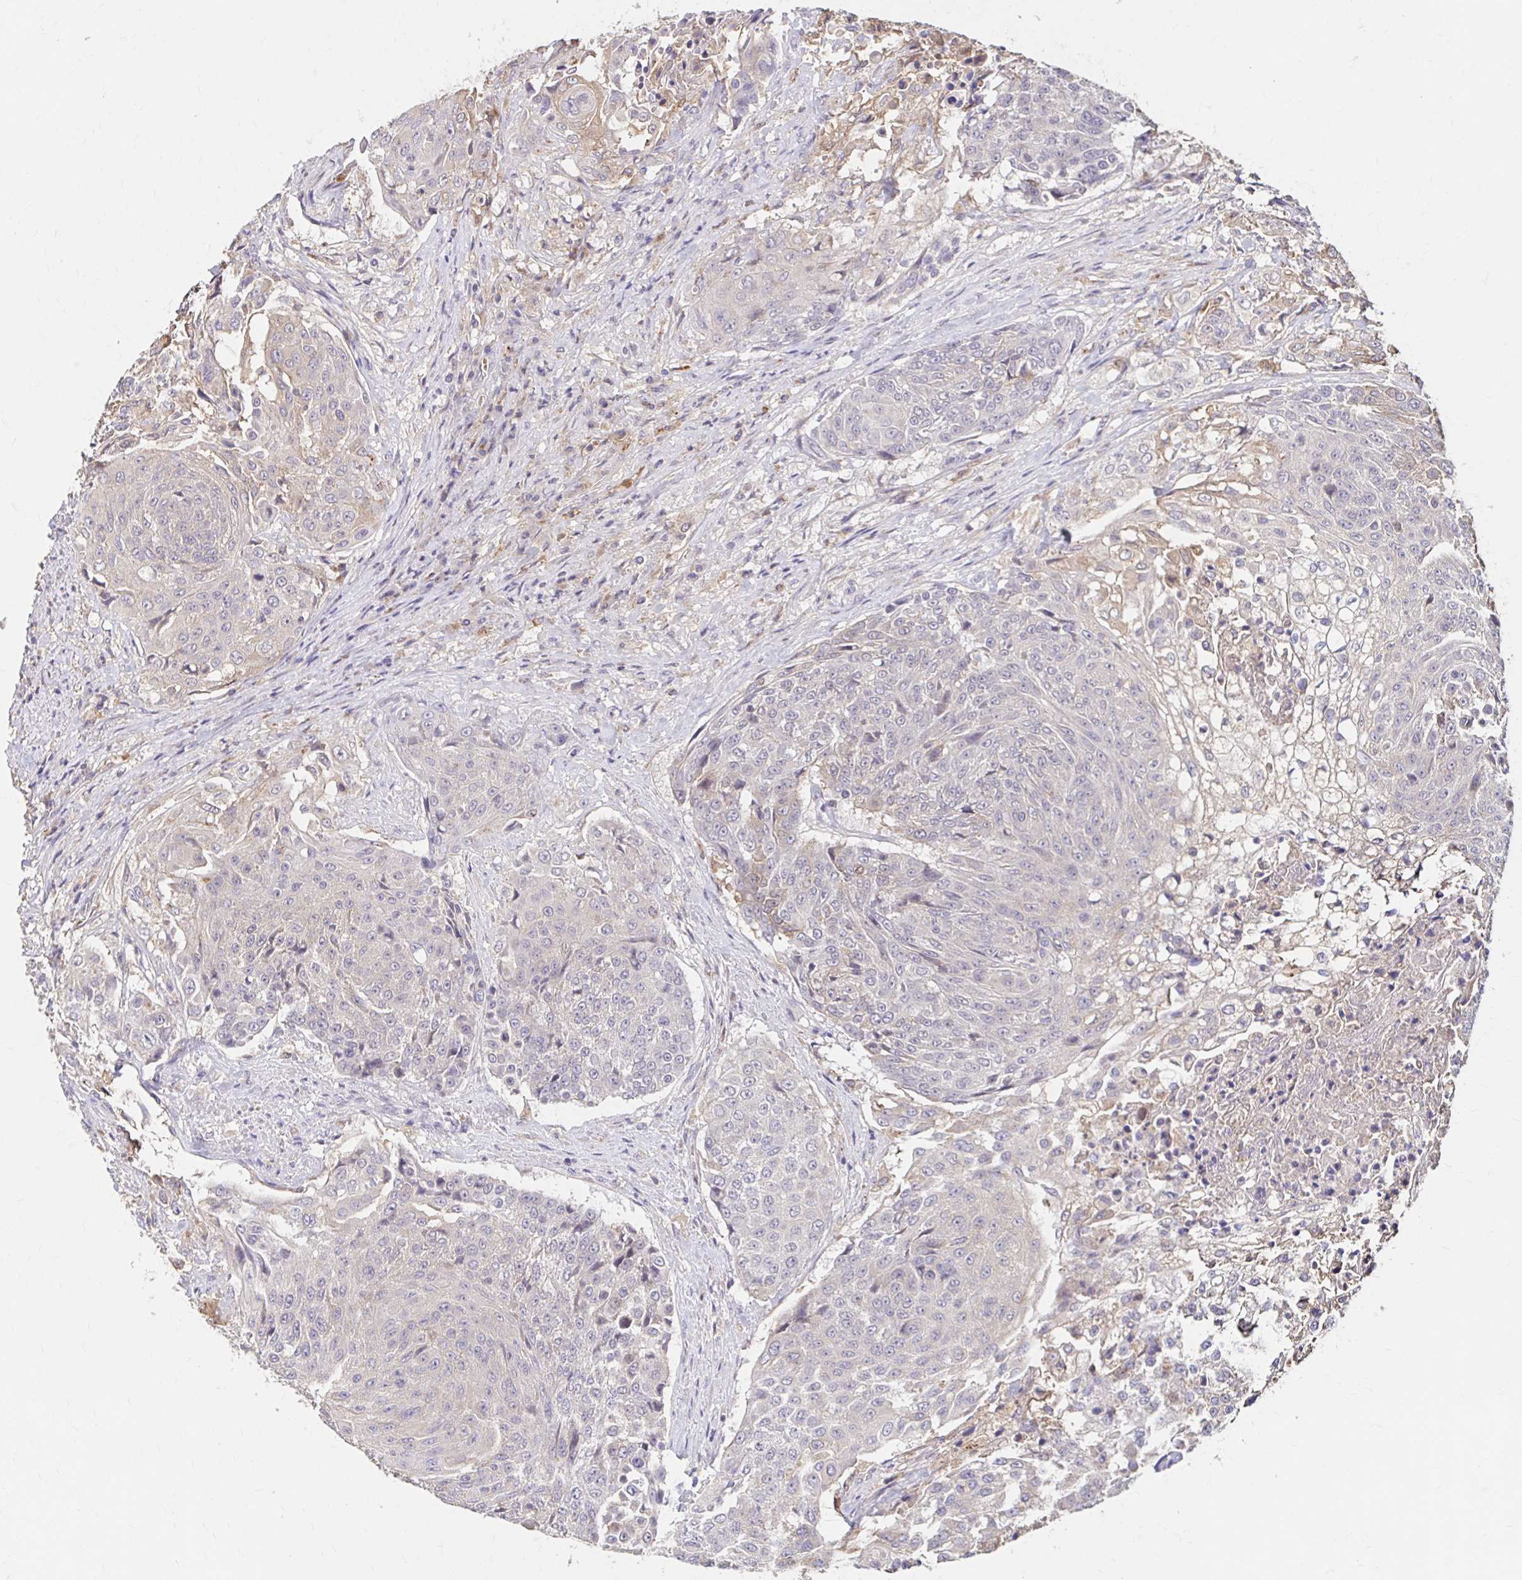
{"staining": {"intensity": "weak", "quantity": "<25%", "location": "cytoplasmic/membranous"}, "tissue": "urothelial cancer", "cell_type": "Tumor cells", "image_type": "cancer", "snomed": [{"axis": "morphology", "description": "Urothelial carcinoma, High grade"}, {"axis": "topography", "description": "Urinary bladder"}], "caption": "Image shows no significant protein positivity in tumor cells of urothelial carcinoma (high-grade).", "gene": "HMGCS2", "patient": {"sex": "female", "age": 63}}